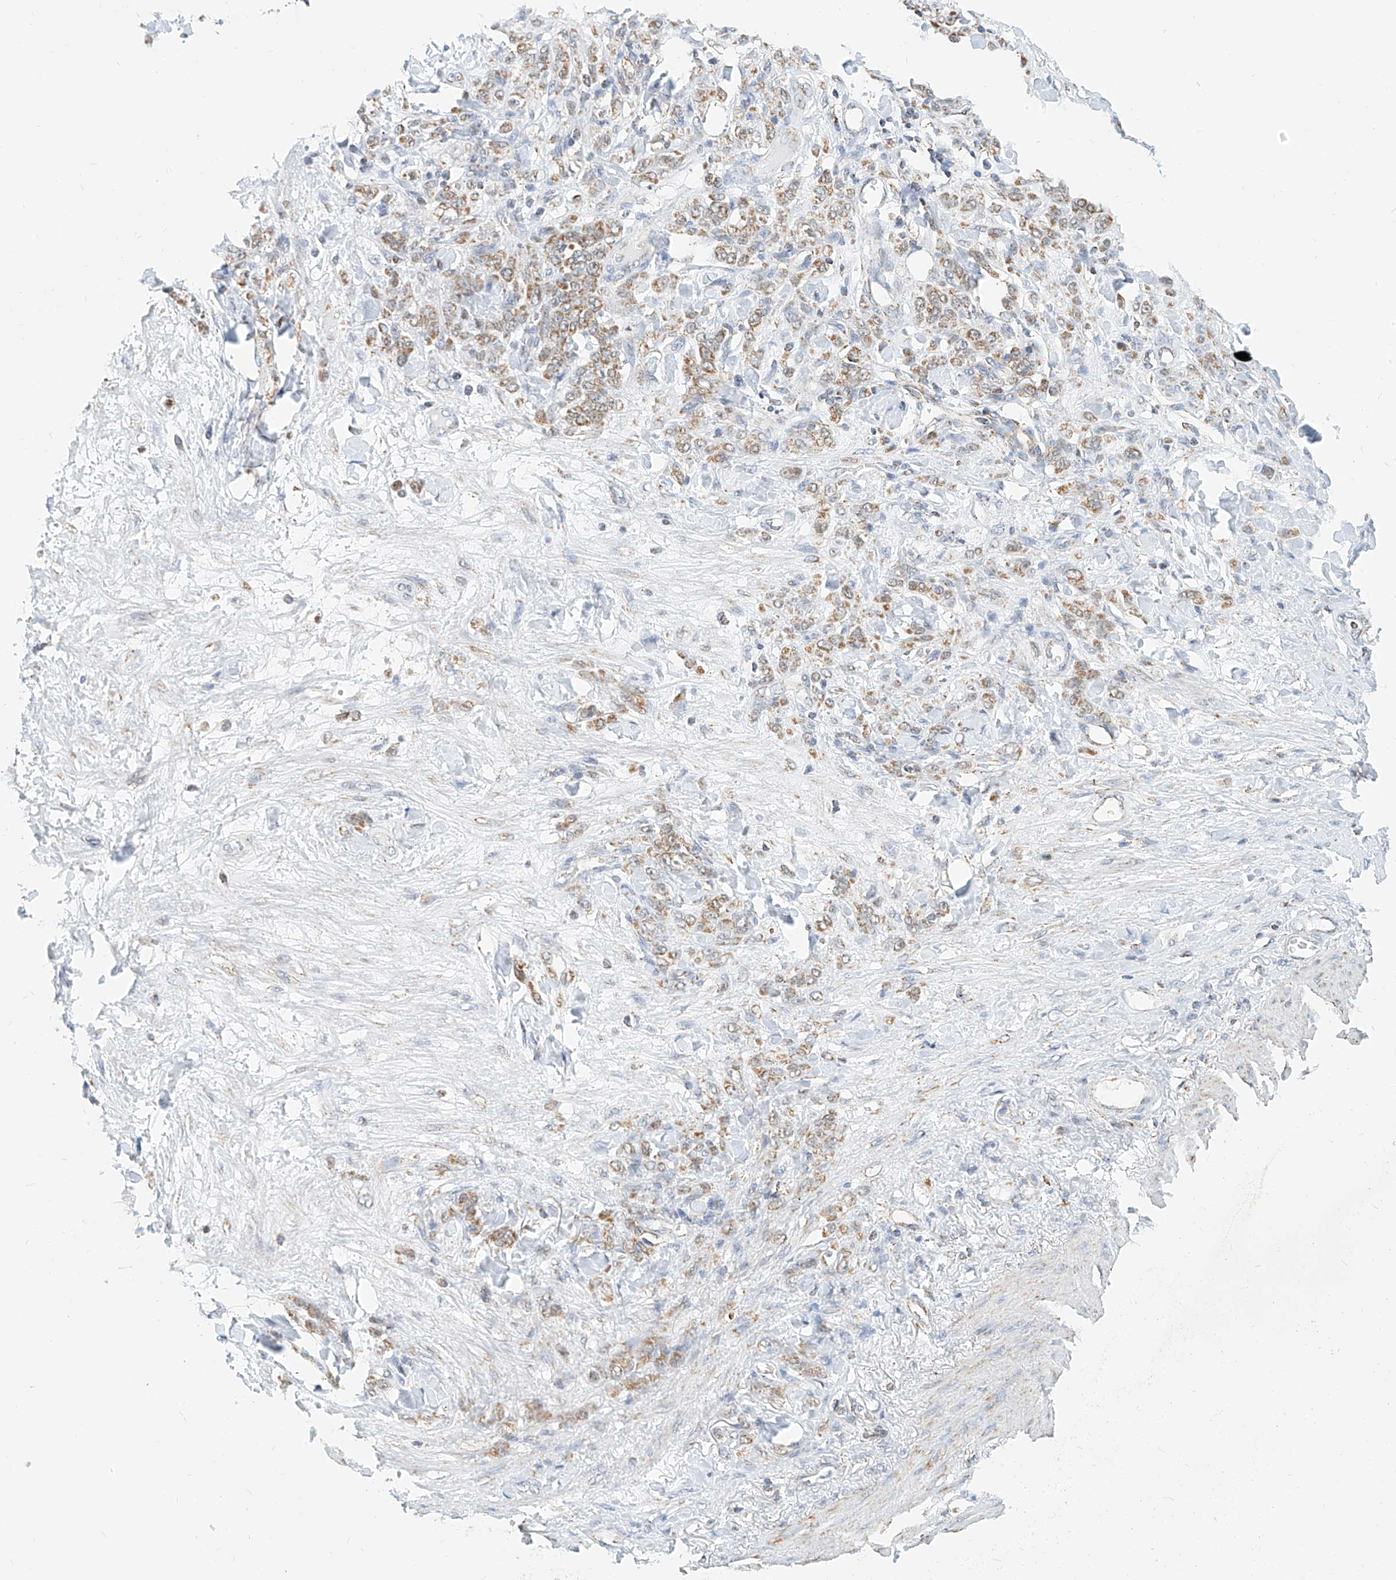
{"staining": {"intensity": "moderate", "quantity": ">75%", "location": "cytoplasmic/membranous"}, "tissue": "stomach cancer", "cell_type": "Tumor cells", "image_type": "cancer", "snomed": [{"axis": "morphology", "description": "Normal tissue, NOS"}, {"axis": "morphology", "description": "Adenocarcinoma, NOS"}, {"axis": "topography", "description": "Stomach"}], "caption": "Stomach adenocarcinoma was stained to show a protein in brown. There is medium levels of moderate cytoplasmic/membranous staining in approximately >75% of tumor cells. The staining is performed using DAB brown chromogen to label protein expression. The nuclei are counter-stained blue using hematoxylin.", "gene": "NALCN", "patient": {"sex": "male", "age": 82}}